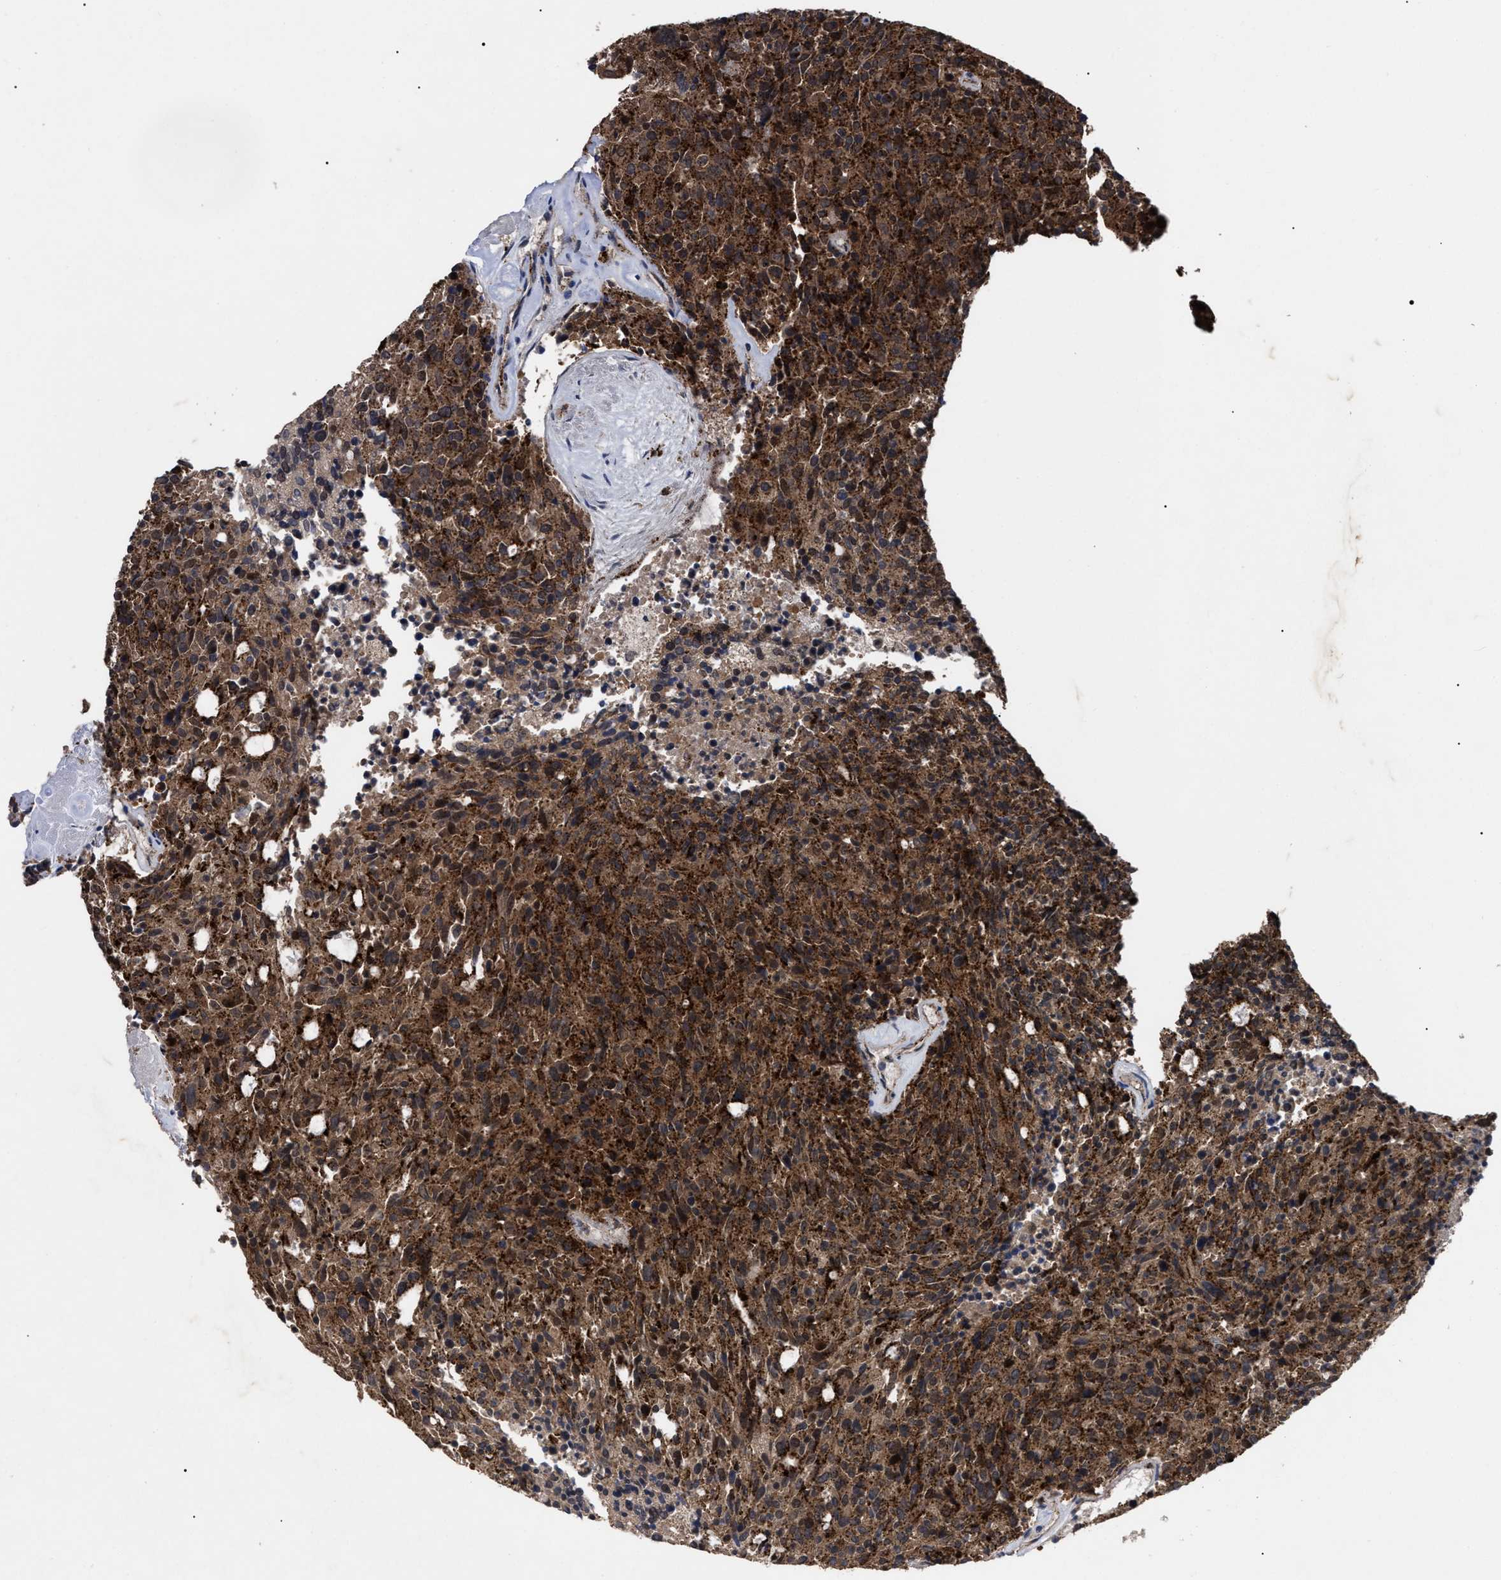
{"staining": {"intensity": "strong", "quantity": ">75%", "location": "cytoplasmic/membranous"}, "tissue": "carcinoid", "cell_type": "Tumor cells", "image_type": "cancer", "snomed": [{"axis": "morphology", "description": "Carcinoid, malignant, NOS"}, {"axis": "topography", "description": "Pancreas"}], "caption": "This histopathology image exhibits immunohistochemistry staining of carcinoid, with high strong cytoplasmic/membranous expression in about >75% of tumor cells.", "gene": "UPF1", "patient": {"sex": "female", "age": 54}}